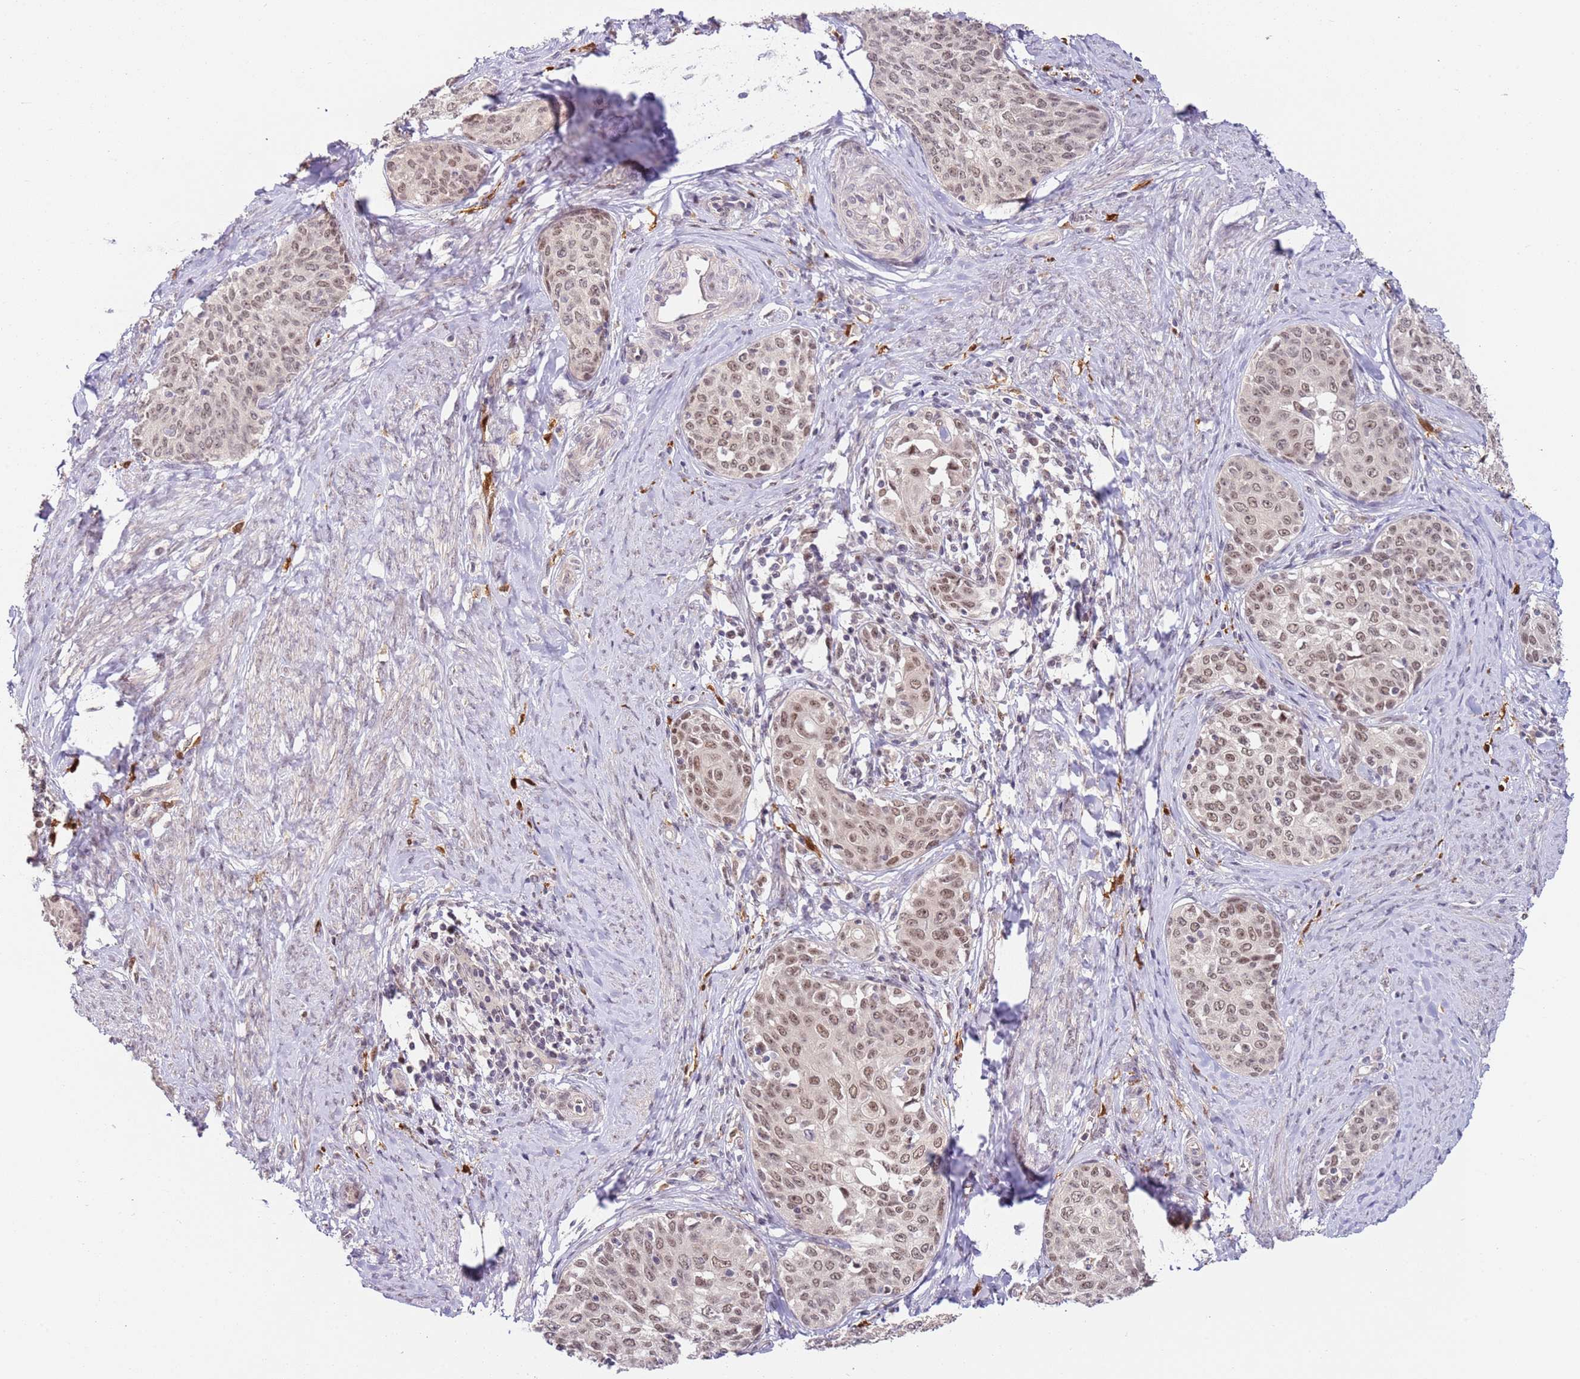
{"staining": {"intensity": "weak", "quantity": ">75%", "location": "nuclear"}, "tissue": "cervical cancer", "cell_type": "Tumor cells", "image_type": "cancer", "snomed": [{"axis": "morphology", "description": "Squamous cell carcinoma, NOS"}, {"axis": "morphology", "description": "Adenocarcinoma, NOS"}, {"axis": "topography", "description": "Cervix"}], "caption": "Human cervical cancer (squamous cell carcinoma) stained for a protein (brown) shows weak nuclear positive positivity in about >75% of tumor cells.", "gene": "LGALSL", "patient": {"sex": "female", "age": 52}}